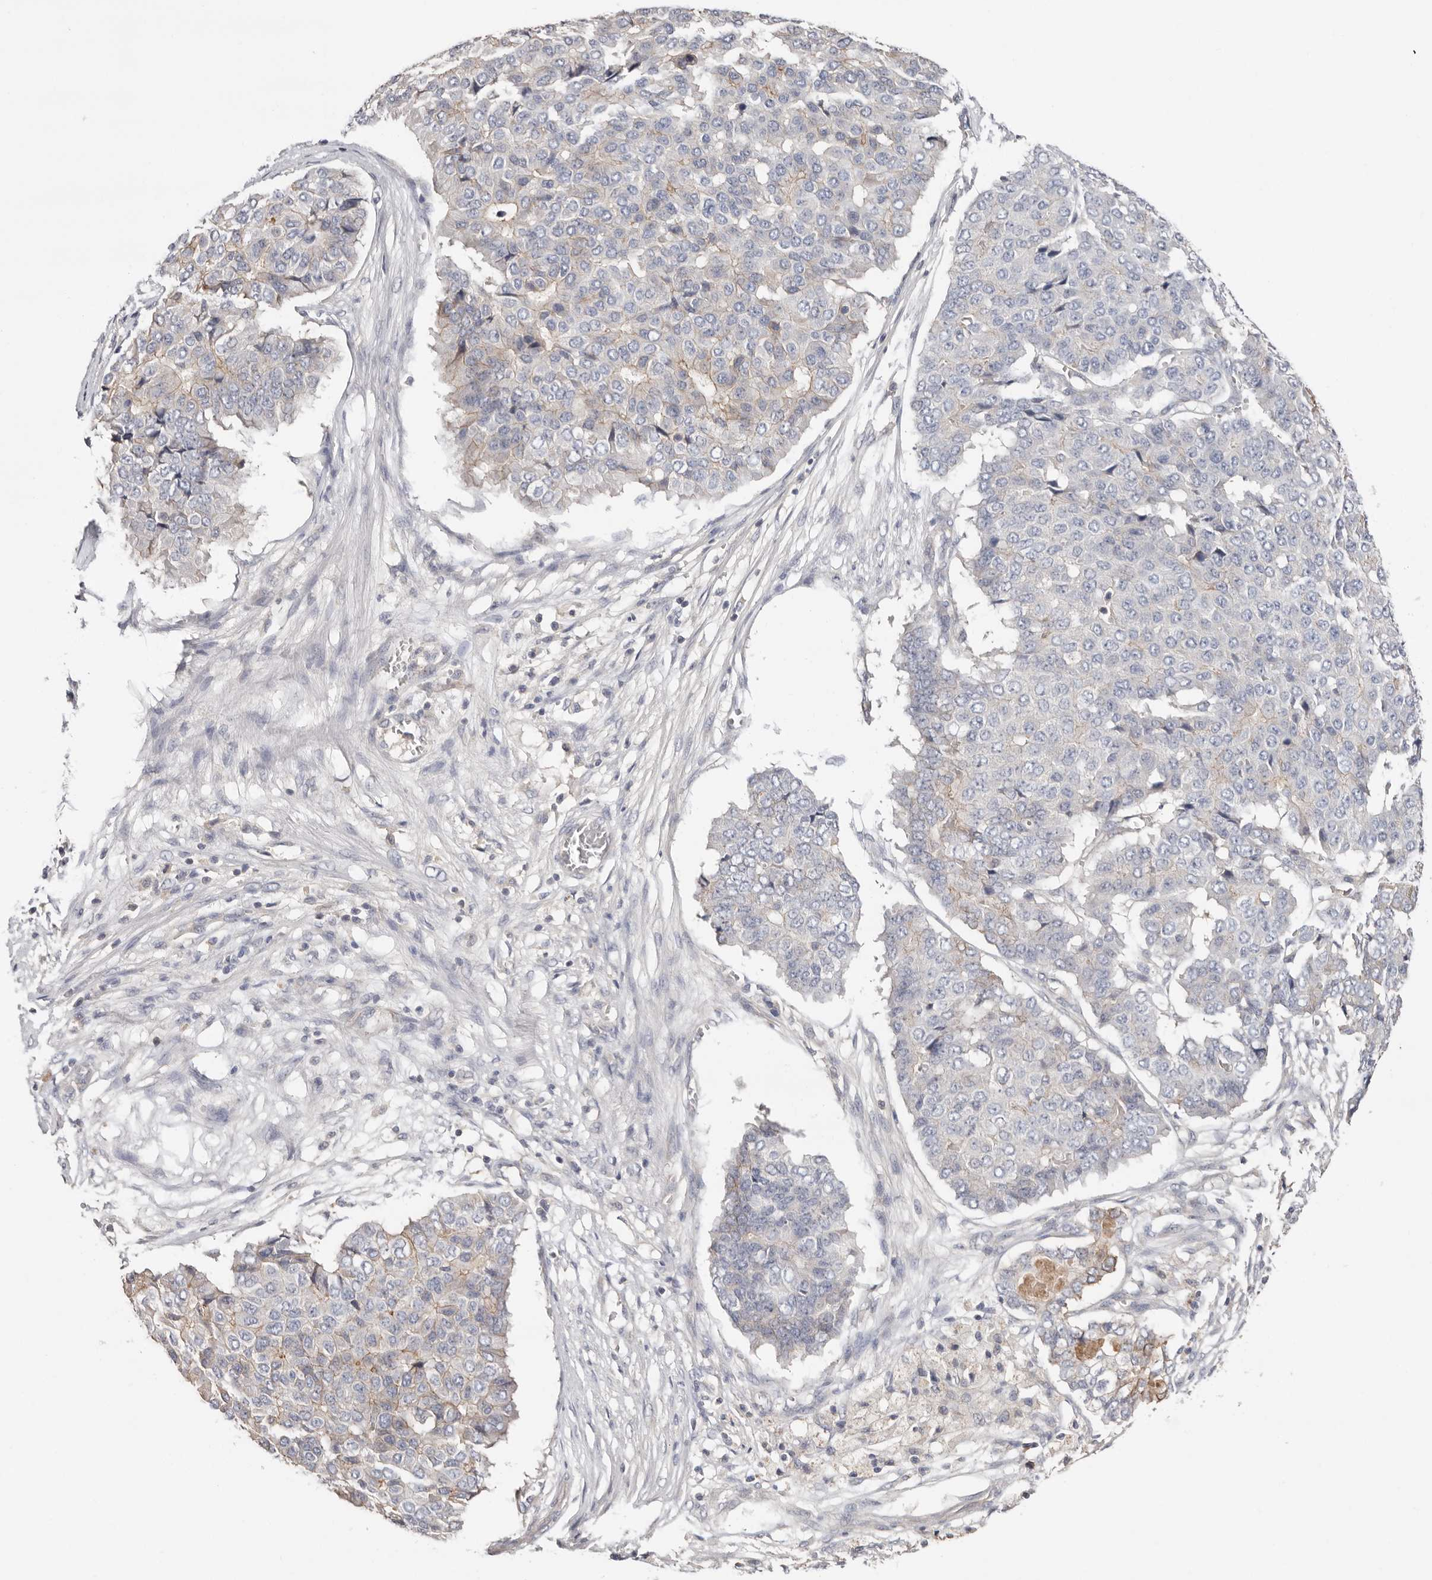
{"staining": {"intensity": "weak", "quantity": "25%-75%", "location": "cytoplasmic/membranous"}, "tissue": "pancreatic cancer", "cell_type": "Tumor cells", "image_type": "cancer", "snomed": [{"axis": "morphology", "description": "Adenocarcinoma, NOS"}, {"axis": "topography", "description": "Pancreas"}], "caption": "Immunohistochemistry (IHC) (DAB) staining of human pancreatic cancer (adenocarcinoma) demonstrates weak cytoplasmic/membranous protein positivity in about 25%-75% of tumor cells.", "gene": "S100A14", "patient": {"sex": "male", "age": 50}}